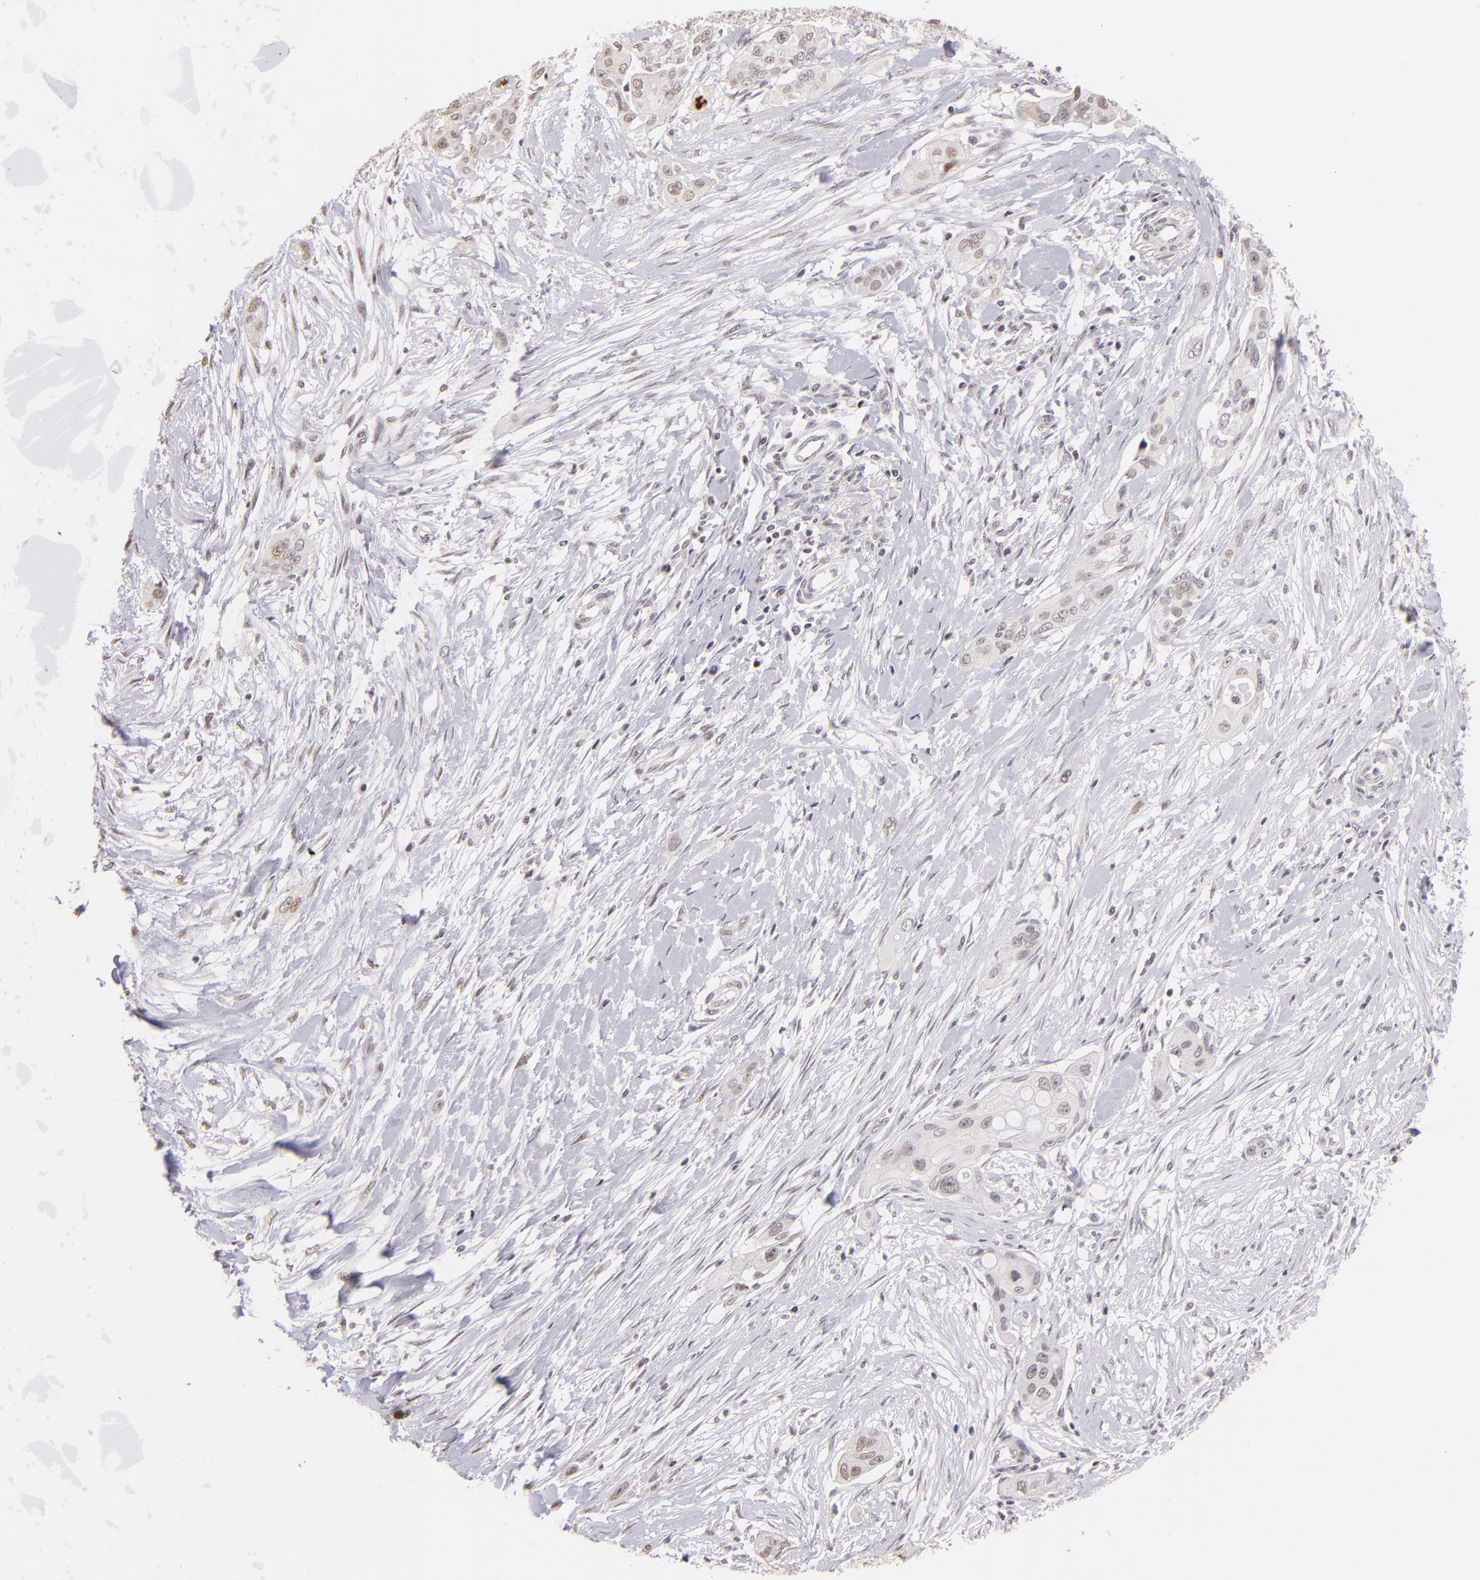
{"staining": {"intensity": "weak", "quantity": "<25%", "location": "nuclear"}, "tissue": "pancreatic cancer", "cell_type": "Tumor cells", "image_type": "cancer", "snomed": [{"axis": "morphology", "description": "Adenocarcinoma, NOS"}, {"axis": "topography", "description": "Pancreas"}], "caption": "Tumor cells are negative for protein expression in human adenocarcinoma (pancreatic).", "gene": "RARB", "patient": {"sex": "female", "age": 60}}